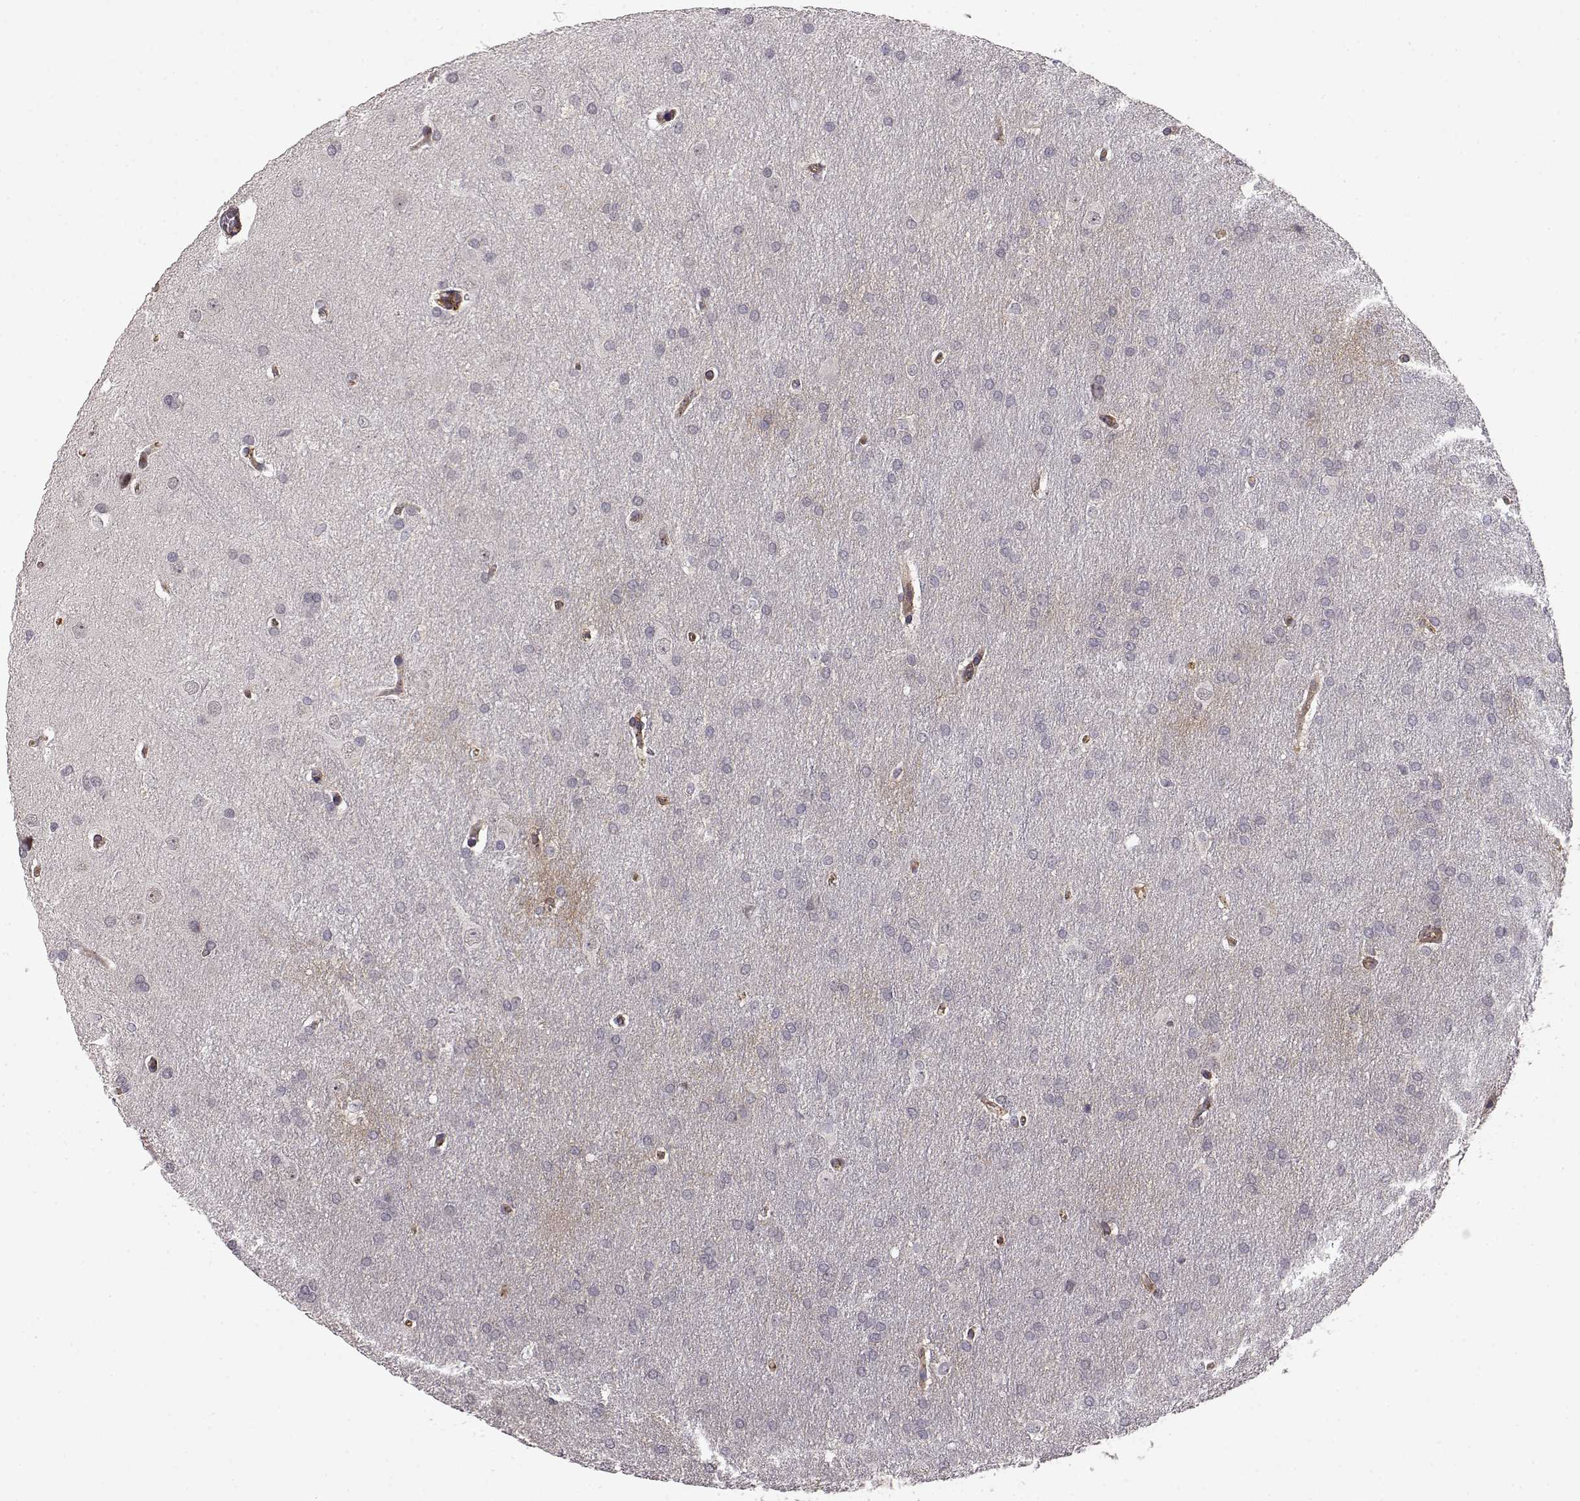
{"staining": {"intensity": "negative", "quantity": "none", "location": "none"}, "tissue": "glioma", "cell_type": "Tumor cells", "image_type": "cancer", "snomed": [{"axis": "morphology", "description": "Glioma, malignant, Low grade"}, {"axis": "topography", "description": "Brain"}], "caption": "Tumor cells are negative for protein expression in human low-grade glioma (malignant).", "gene": "IFITM1", "patient": {"sex": "female", "age": 32}}